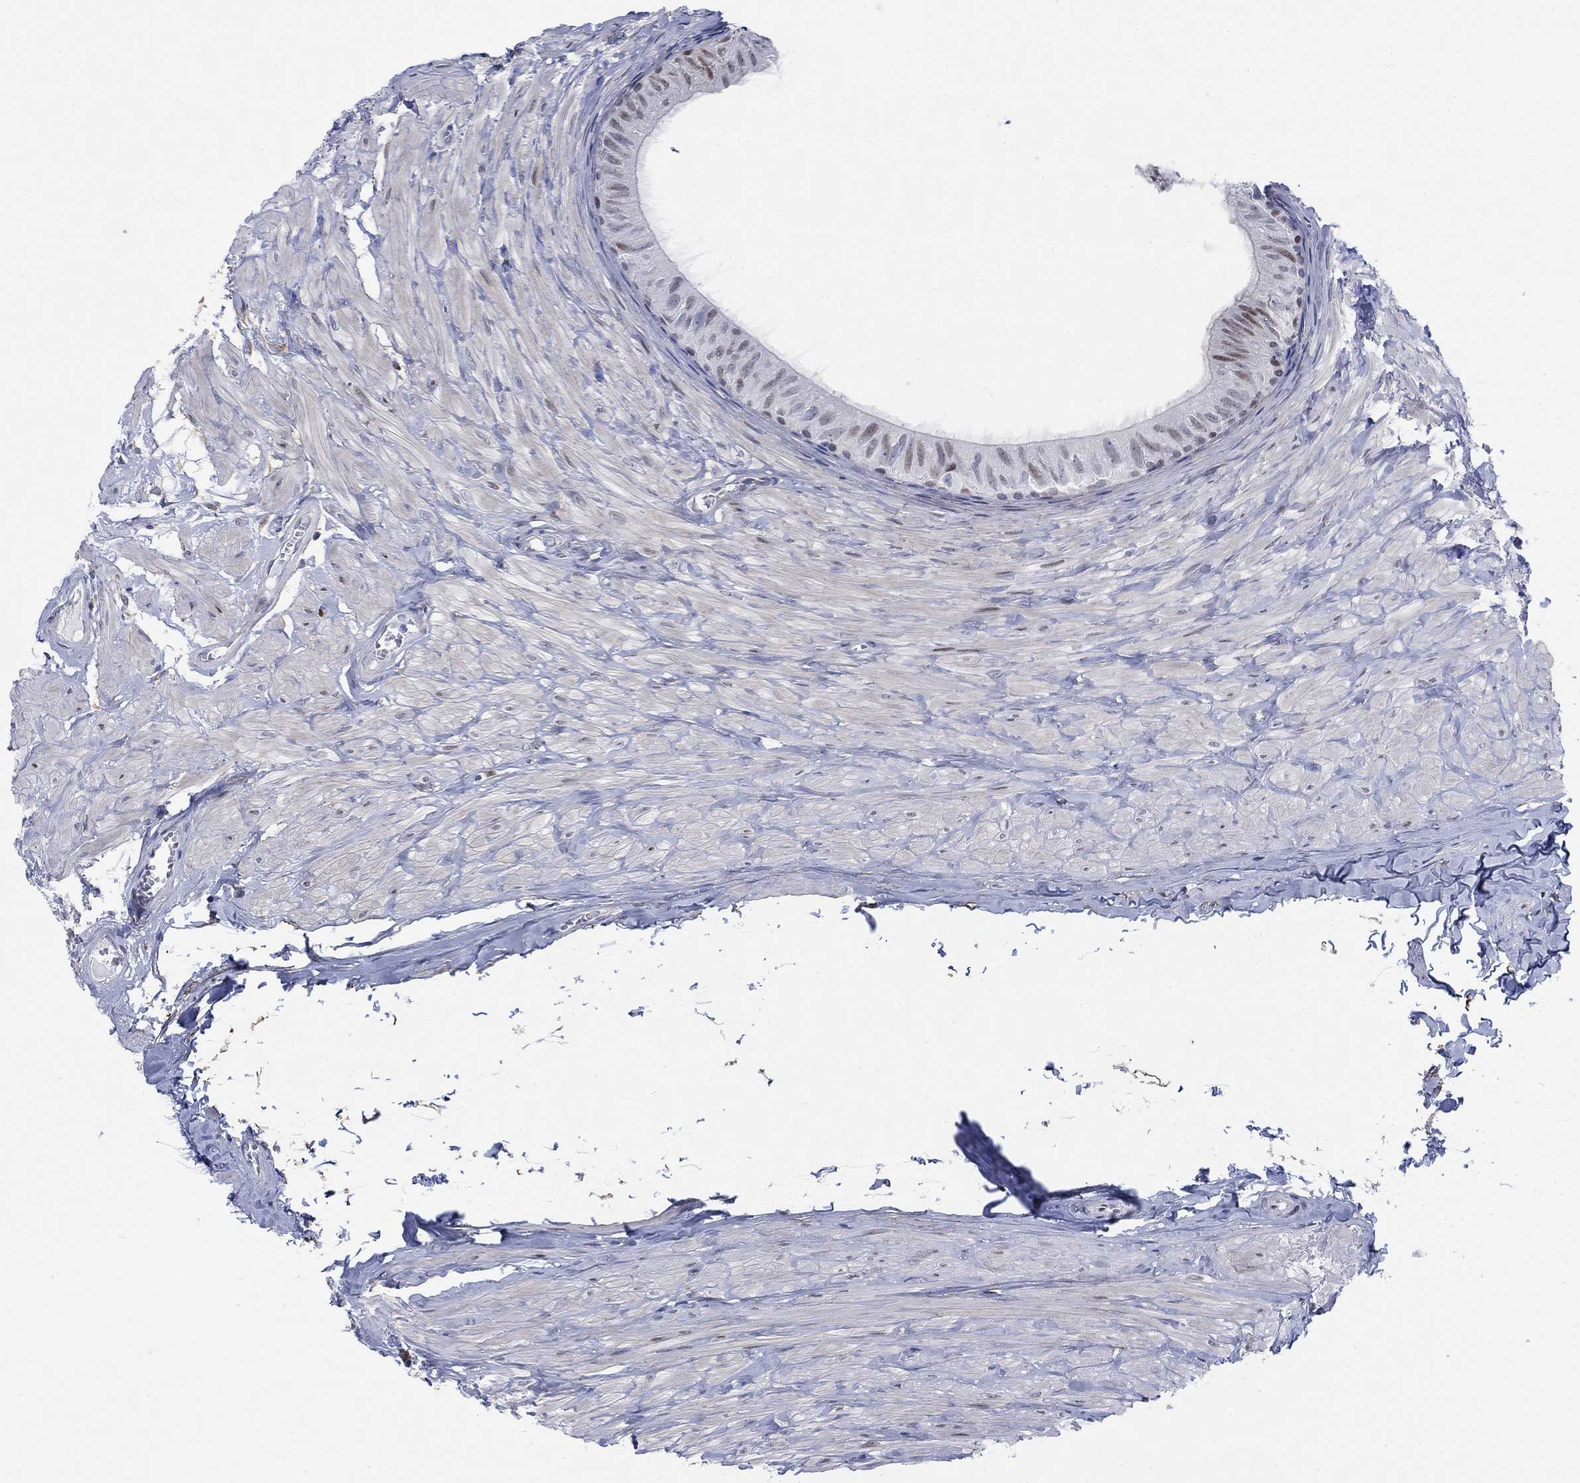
{"staining": {"intensity": "moderate", "quantity": "<25%", "location": "nuclear"}, "tissue": "epididymis", "cell_type": "Glandular cells", "image_type": "normal", "snomed": [{"axis": "morphology", "description": "Normal tissue, NOS"}, {"axis": "topography", "description": "Epididymis"}], "caption": "Human epididymis stained for a protein (brown) demonstrates moderate nuclear positive expression in approximately <25% of glandular cells.", "gene": "MYO3A", "patient": {"sex": "male", "age": 32}}